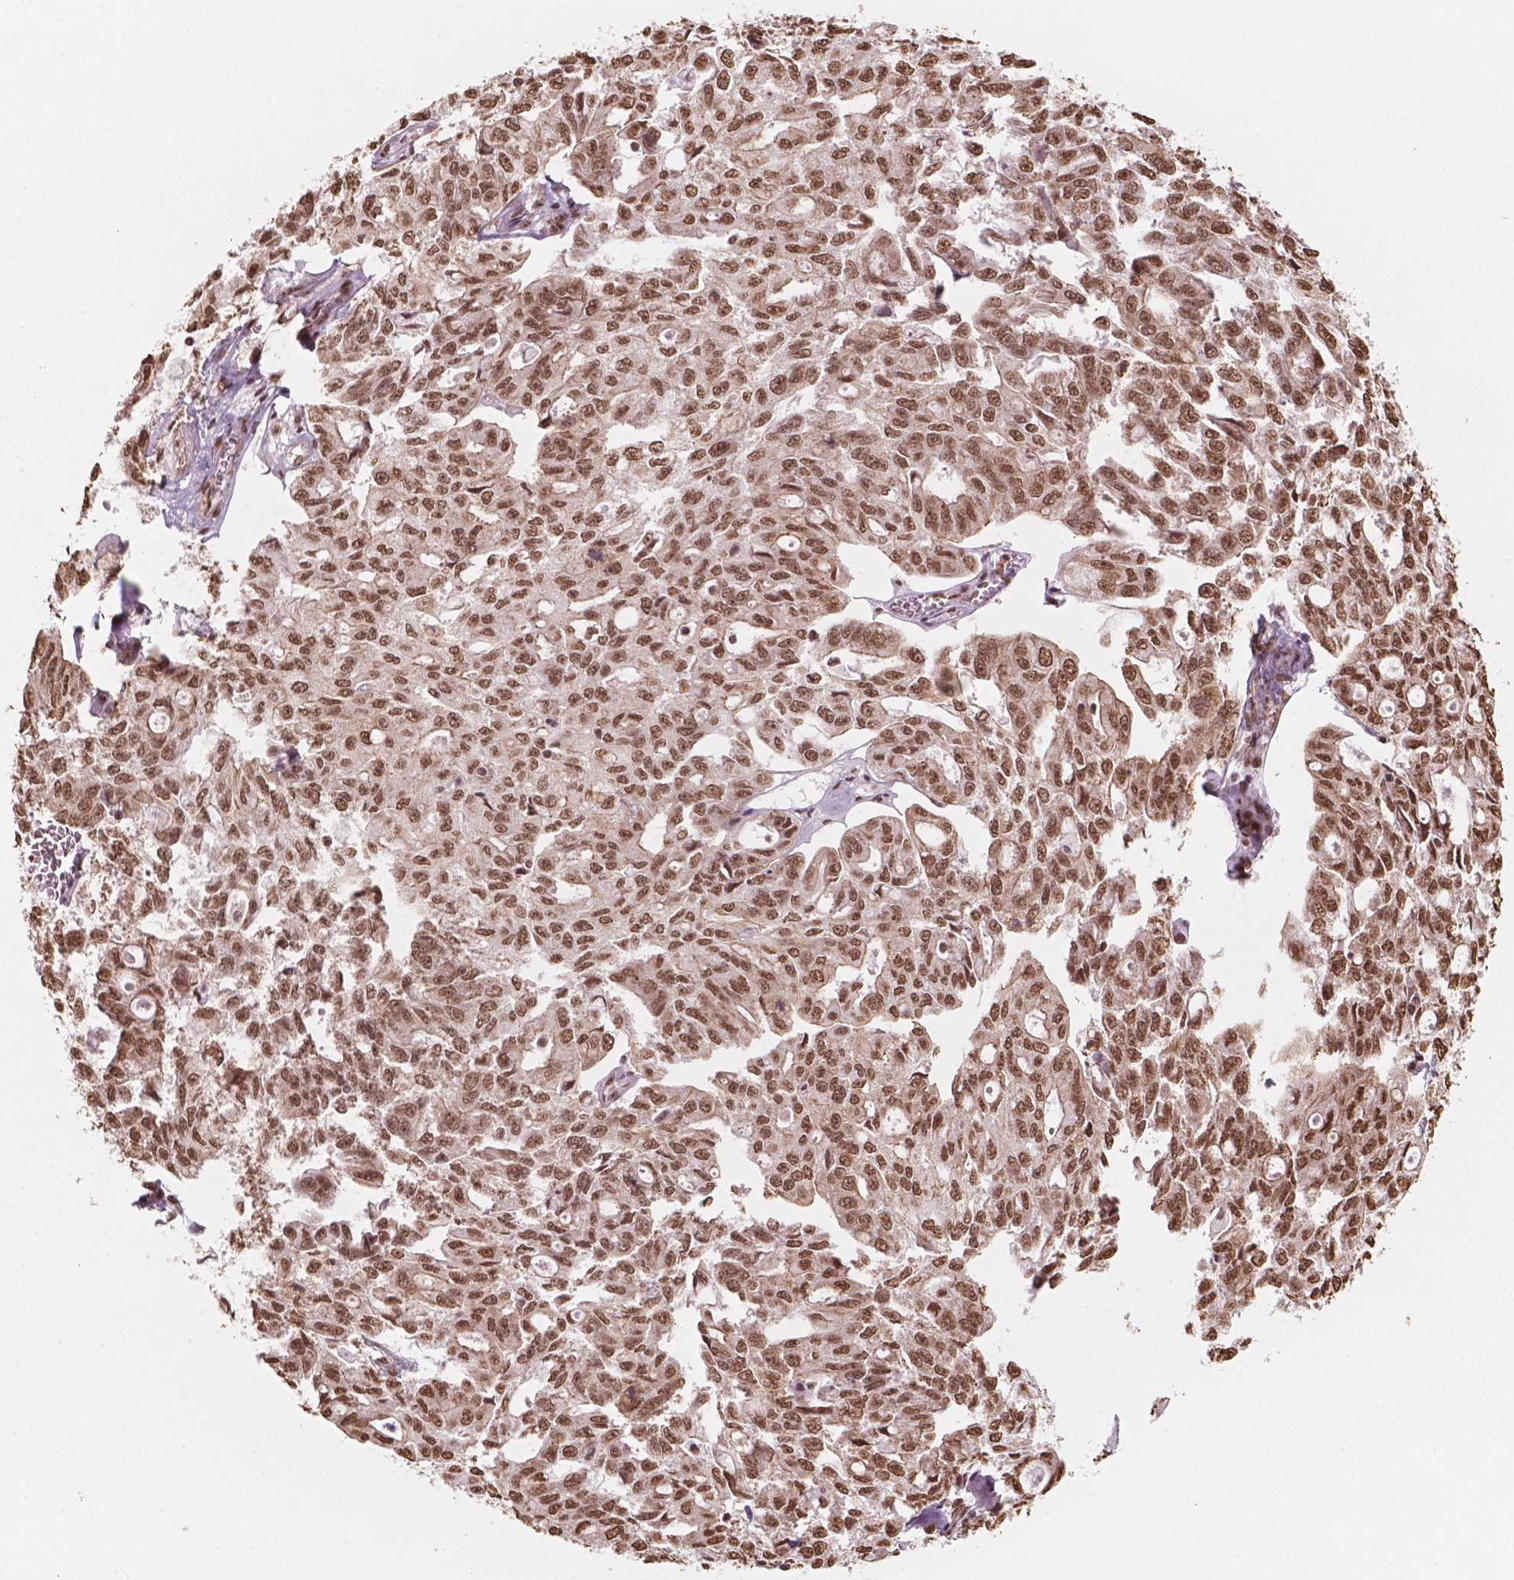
{"staining": {"intensity": "moderate", "quantity": ">75%", "location": "nuclear"}, "tissue": "ovarian cancer", "cell_type": "Tumor cells", "image_type": "cancer", "snomed": [{"axis": "morphology", "description": "Carcinoma, endometroid"}, {"axis": "topography", "description": "Ovary"}], "caption": "Endometroid carcinoma (ovarian) stained with immunohistochemistry (IHC) displays moderate nuclear expression in approximately >75% of tumor cells.", "gene": "GTF3C5", "patient": {"sex": "female", "age": 65}}